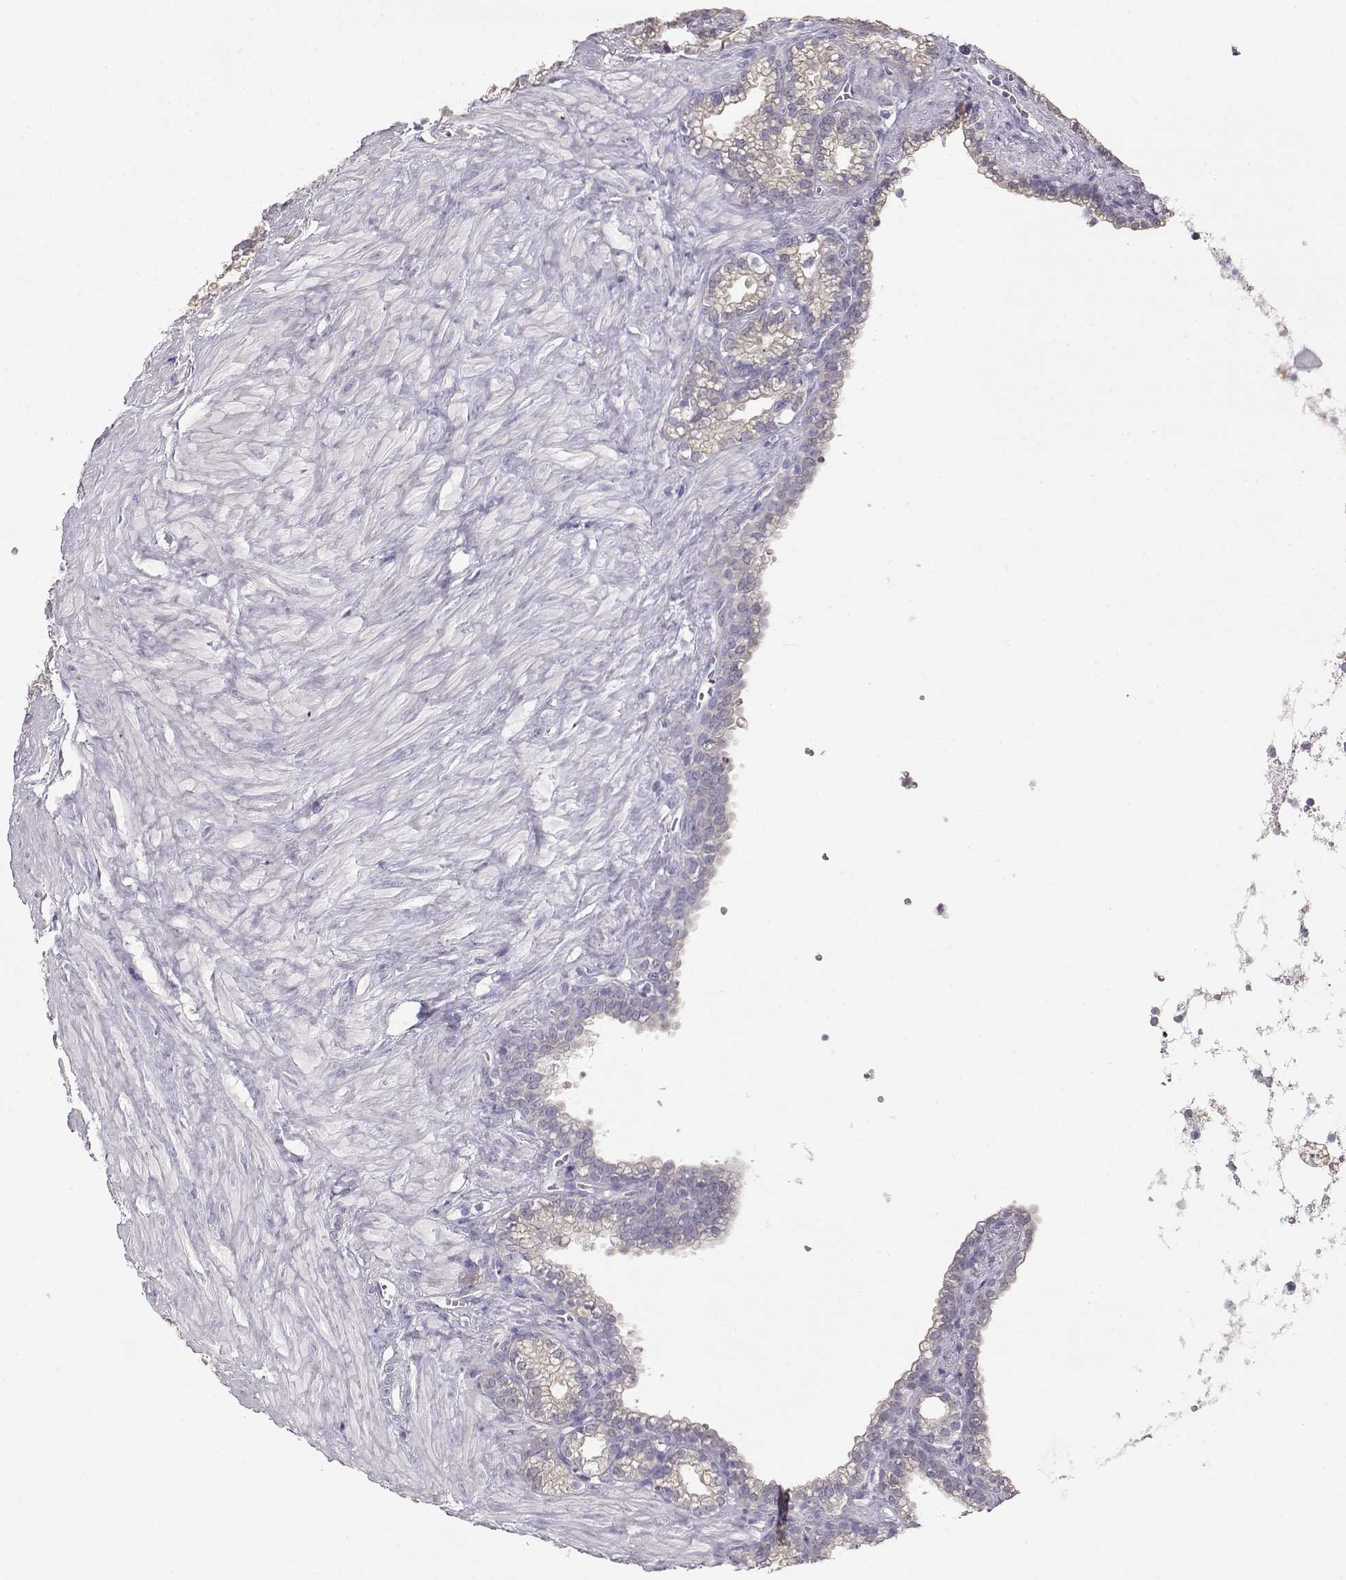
{"staining": {"intensity": "negative", "quantity": "none", "location": "none"}, "tissue": "seminal vesicle", "cell_type": "Glandular cells", "image_type": "normal", "snomed": [{"axis": "morphology", "description": "Normal tissue, NOS"}, {"axis": "morphology", "description": "Urothelial carcinoma, NOS"}, {"axis": "topography", "description": "Urinary bladder"}, {"axis": "topography", "description": "Seminal veicle"}], "caption": "IHC of unremarkable seminal vesicle demonstrates no staining in glandular cells. (DAB (3,3'-diaminobenzidine) immunohistochemistry (IHC) visualized using brightfield microscopy, high magnification).", "gene": "GLIPR1L2", "patient": {"sex": "male", "age": 76}}